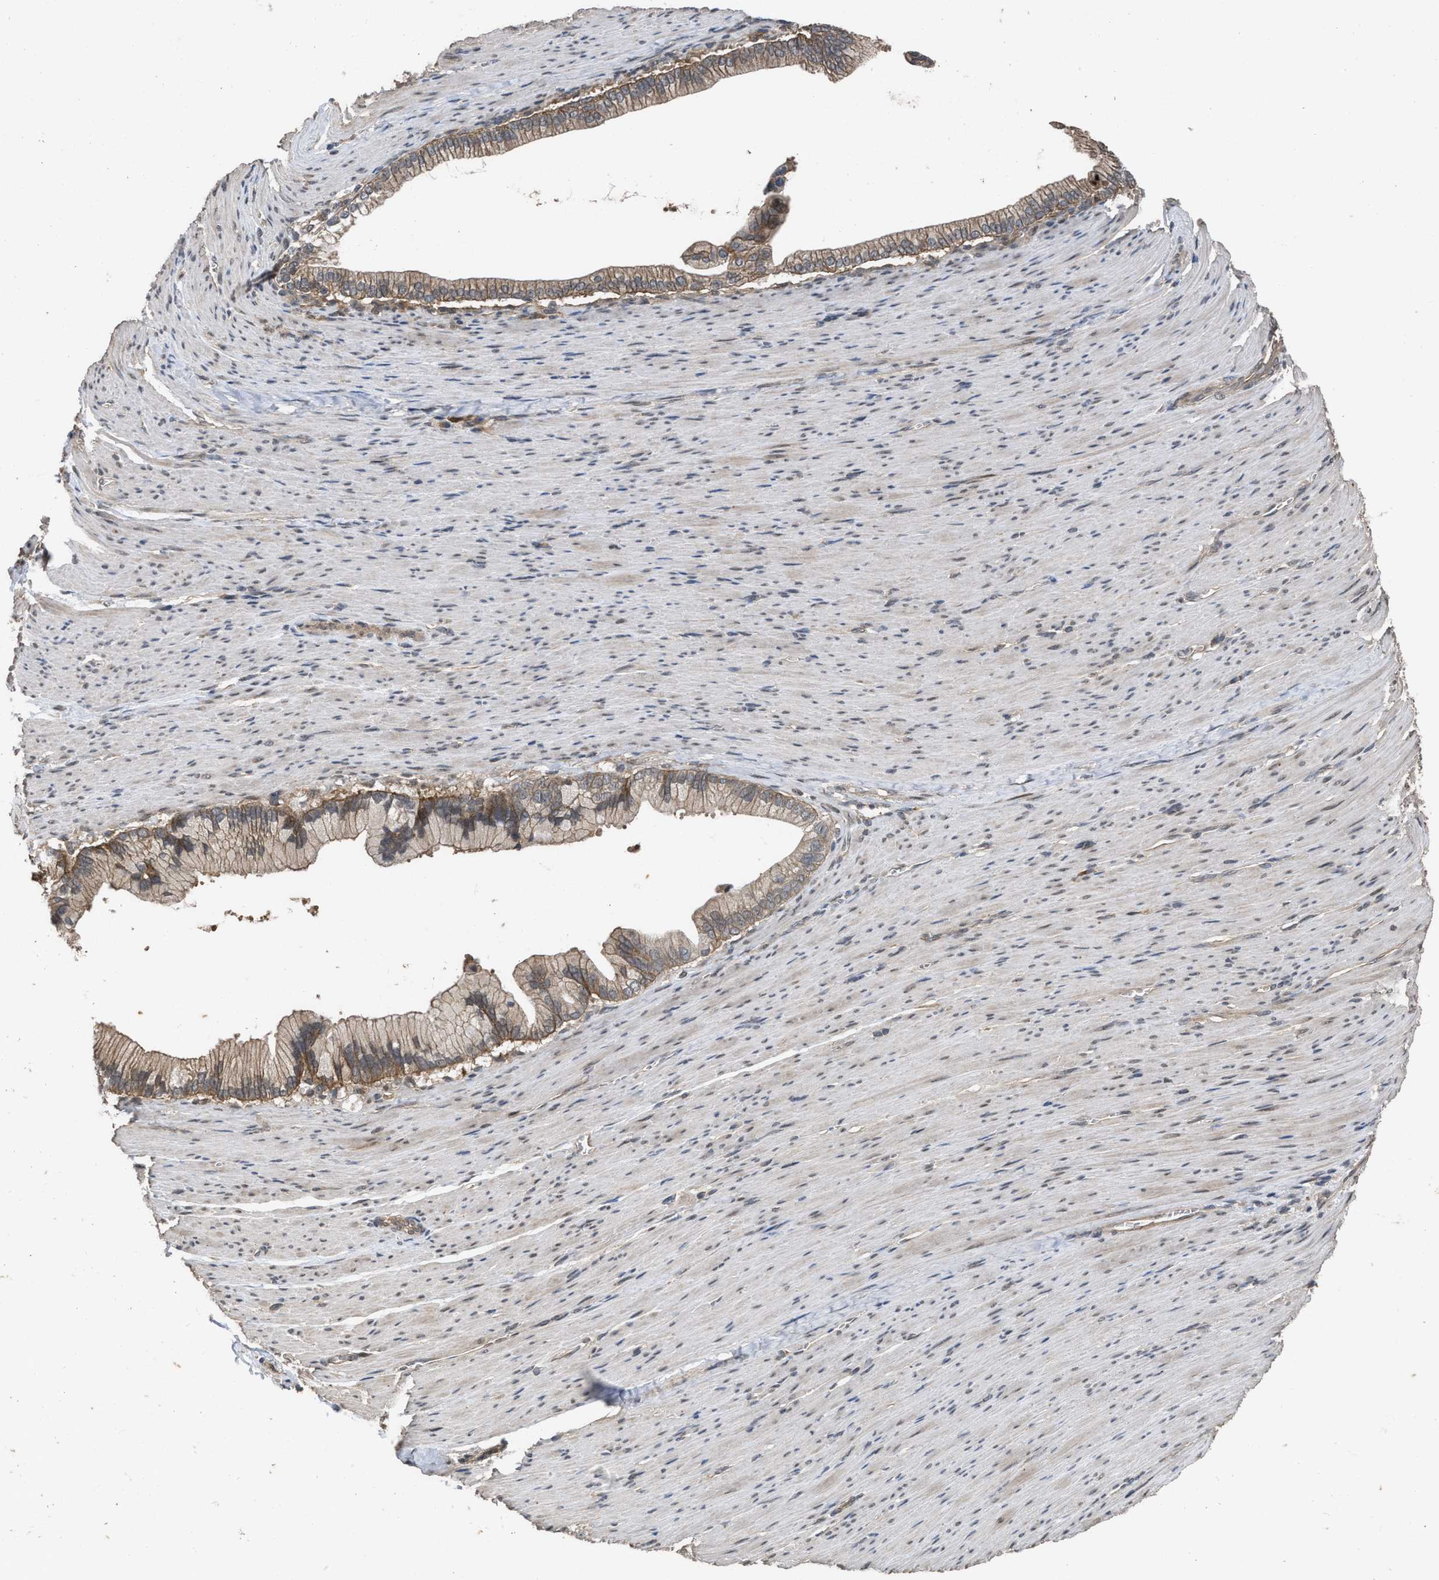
{"staining": {"intensity": "weak", "quantity": ">75%", "location": "cytoplasmic/membranous"}, "tissue": "pancreatic cancer", "cell_type": "Tumor cells", "image_type": "cancer", "snomed": [{"axis": "morphology", "description": "Adenocarcinoma, NOS"}, {"axis": "topography", "description": "Pancreas"}], "caption": "This is a photomicrograph of IHC staining of pancreatic cancer, which shows weak expression in the cytoplasmic/membranous of tumor cells.", "gene": "UTRN", "patient": {"sex": "male", "age": 69}}